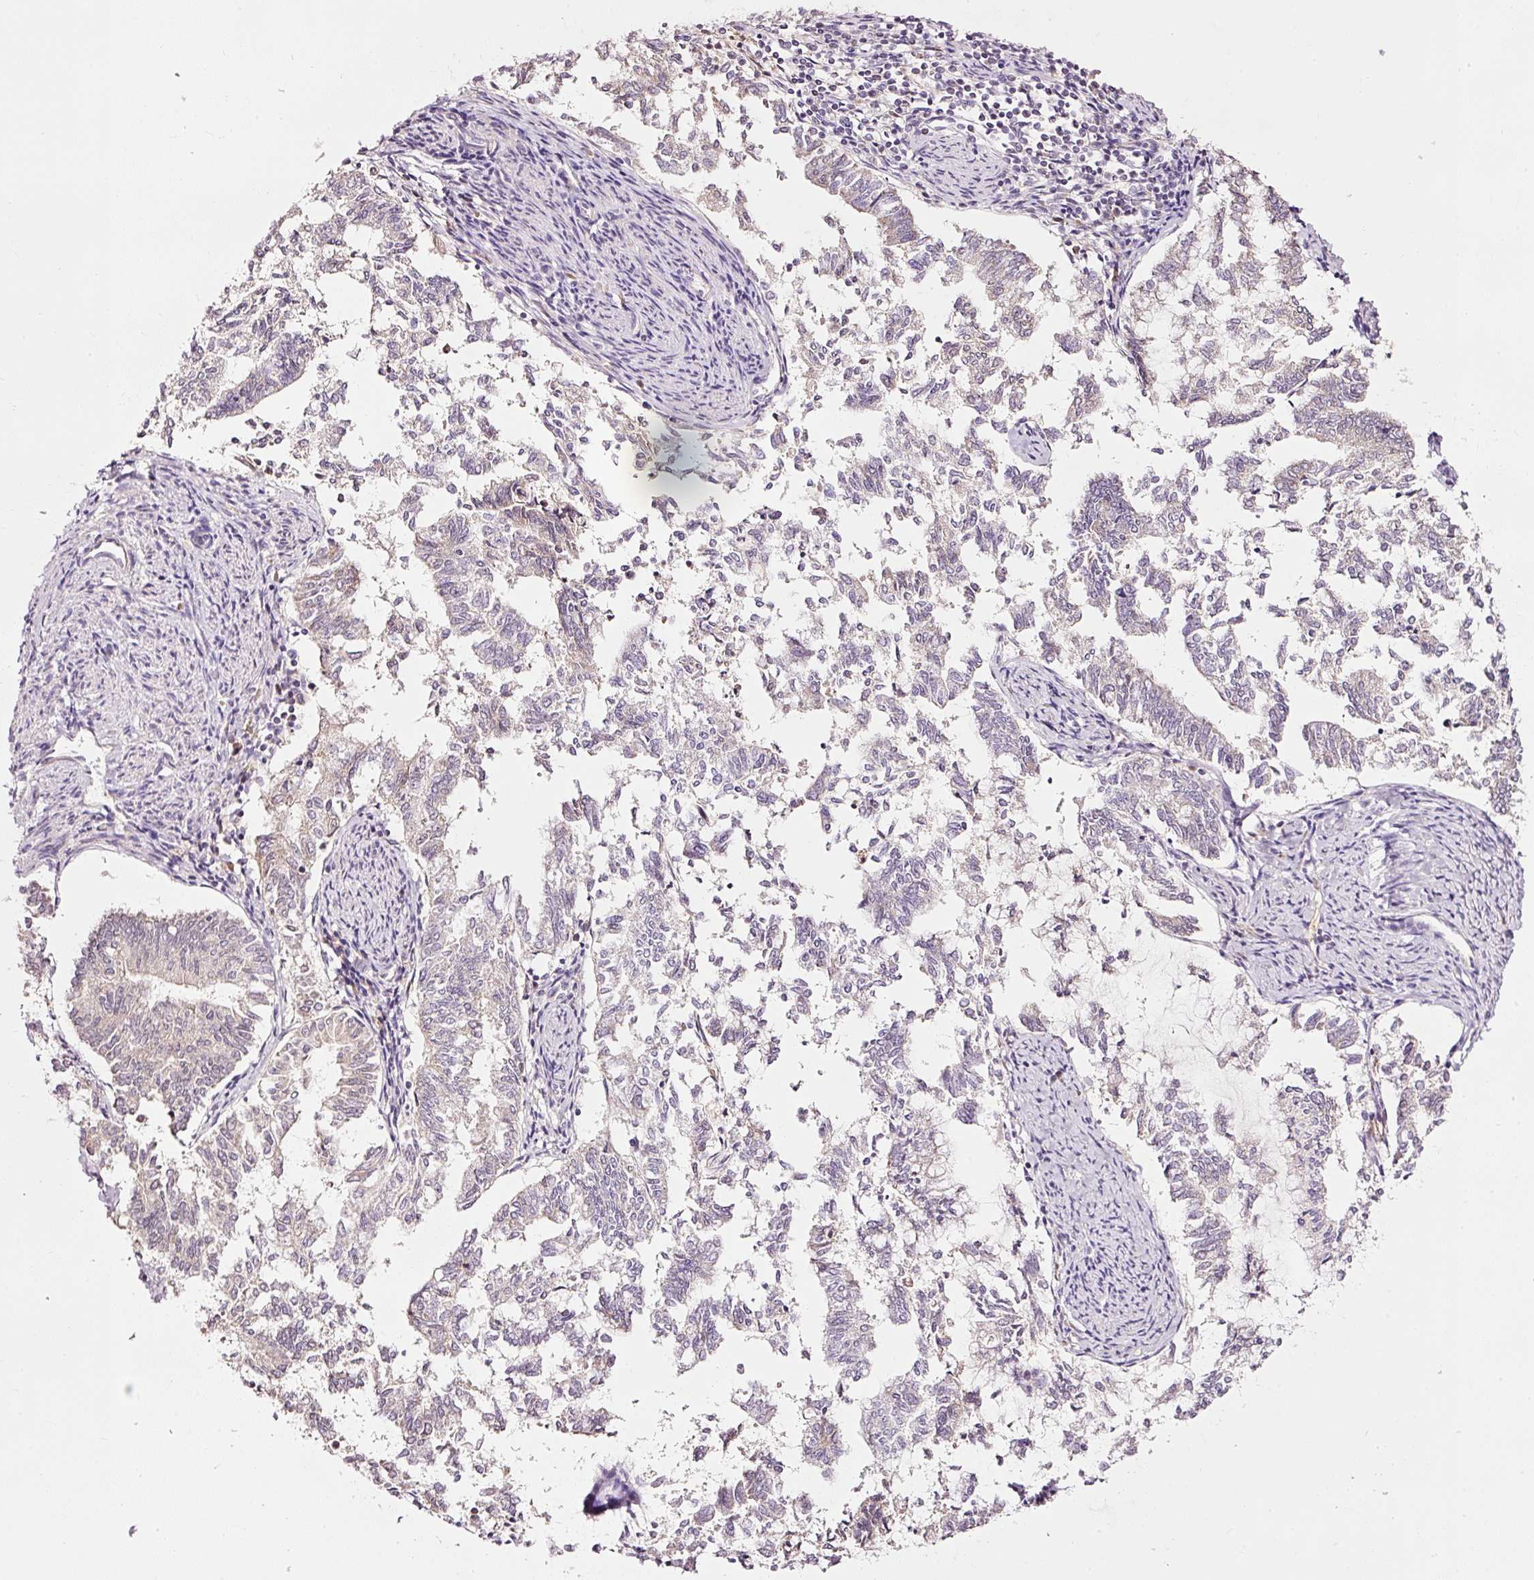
{"staining": {"intensity": "negative", "quantity": "none", "location": "none"}, "tissue": "endometrial cancer", "cell_type": "Tumor cells", "image_type": "cancer", "snomed": [{"axis": "morphology", "description": "Adenocarcinoma, NOS"}, {"axis": "topography", "description": "Endometrium"}], "caption": "IHC of human adenocarcinoma (endometrial) displays no positivity in tumor cells.", "gene": "LDHAL6B", "patient": {"sex": "female", "age": 79}}